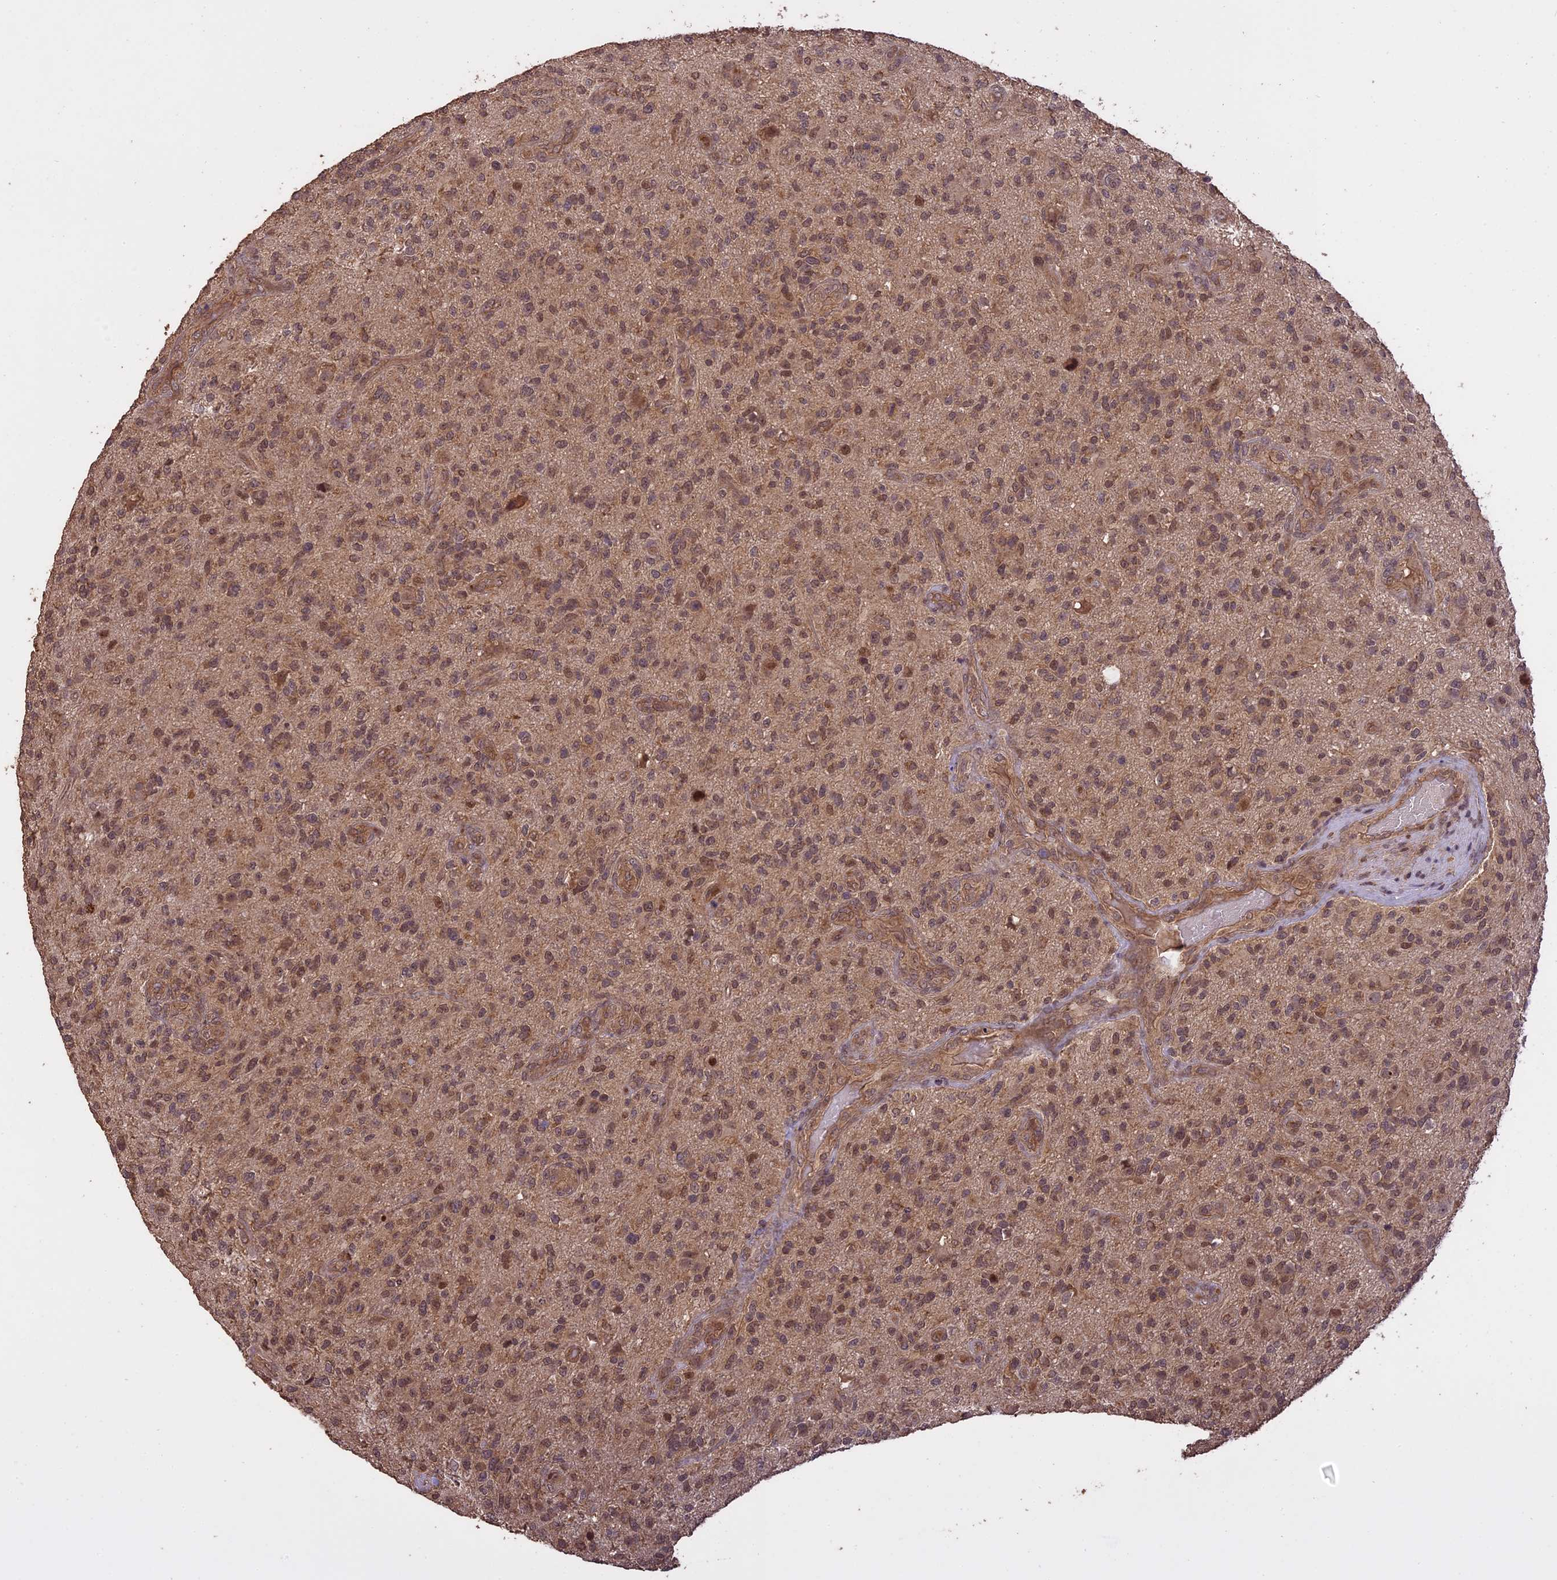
{"staining": {"intensity": "strong", "quantity": "<25%", "location": "cytoplasmic/membranous,nuclear"}, "tissue": "glioma", "cell_type": "Tumor cells", "image_type": "cancer", "snomed": [{"axis": "morphology", "description": "Glioma, malignant, High grade"}, {"axis": "topography", "description": "Brain"}], "caption": "Strong cytoplasmic/membranous and nuclear expression is appreciated in approximately <25% of tumor cells in high-grade glioma (malignant). (Brightfield microscopy of DAB IHC at high magnification).", "gene": "TIGD7", "patient": {"sex": "male", "age": 47}}